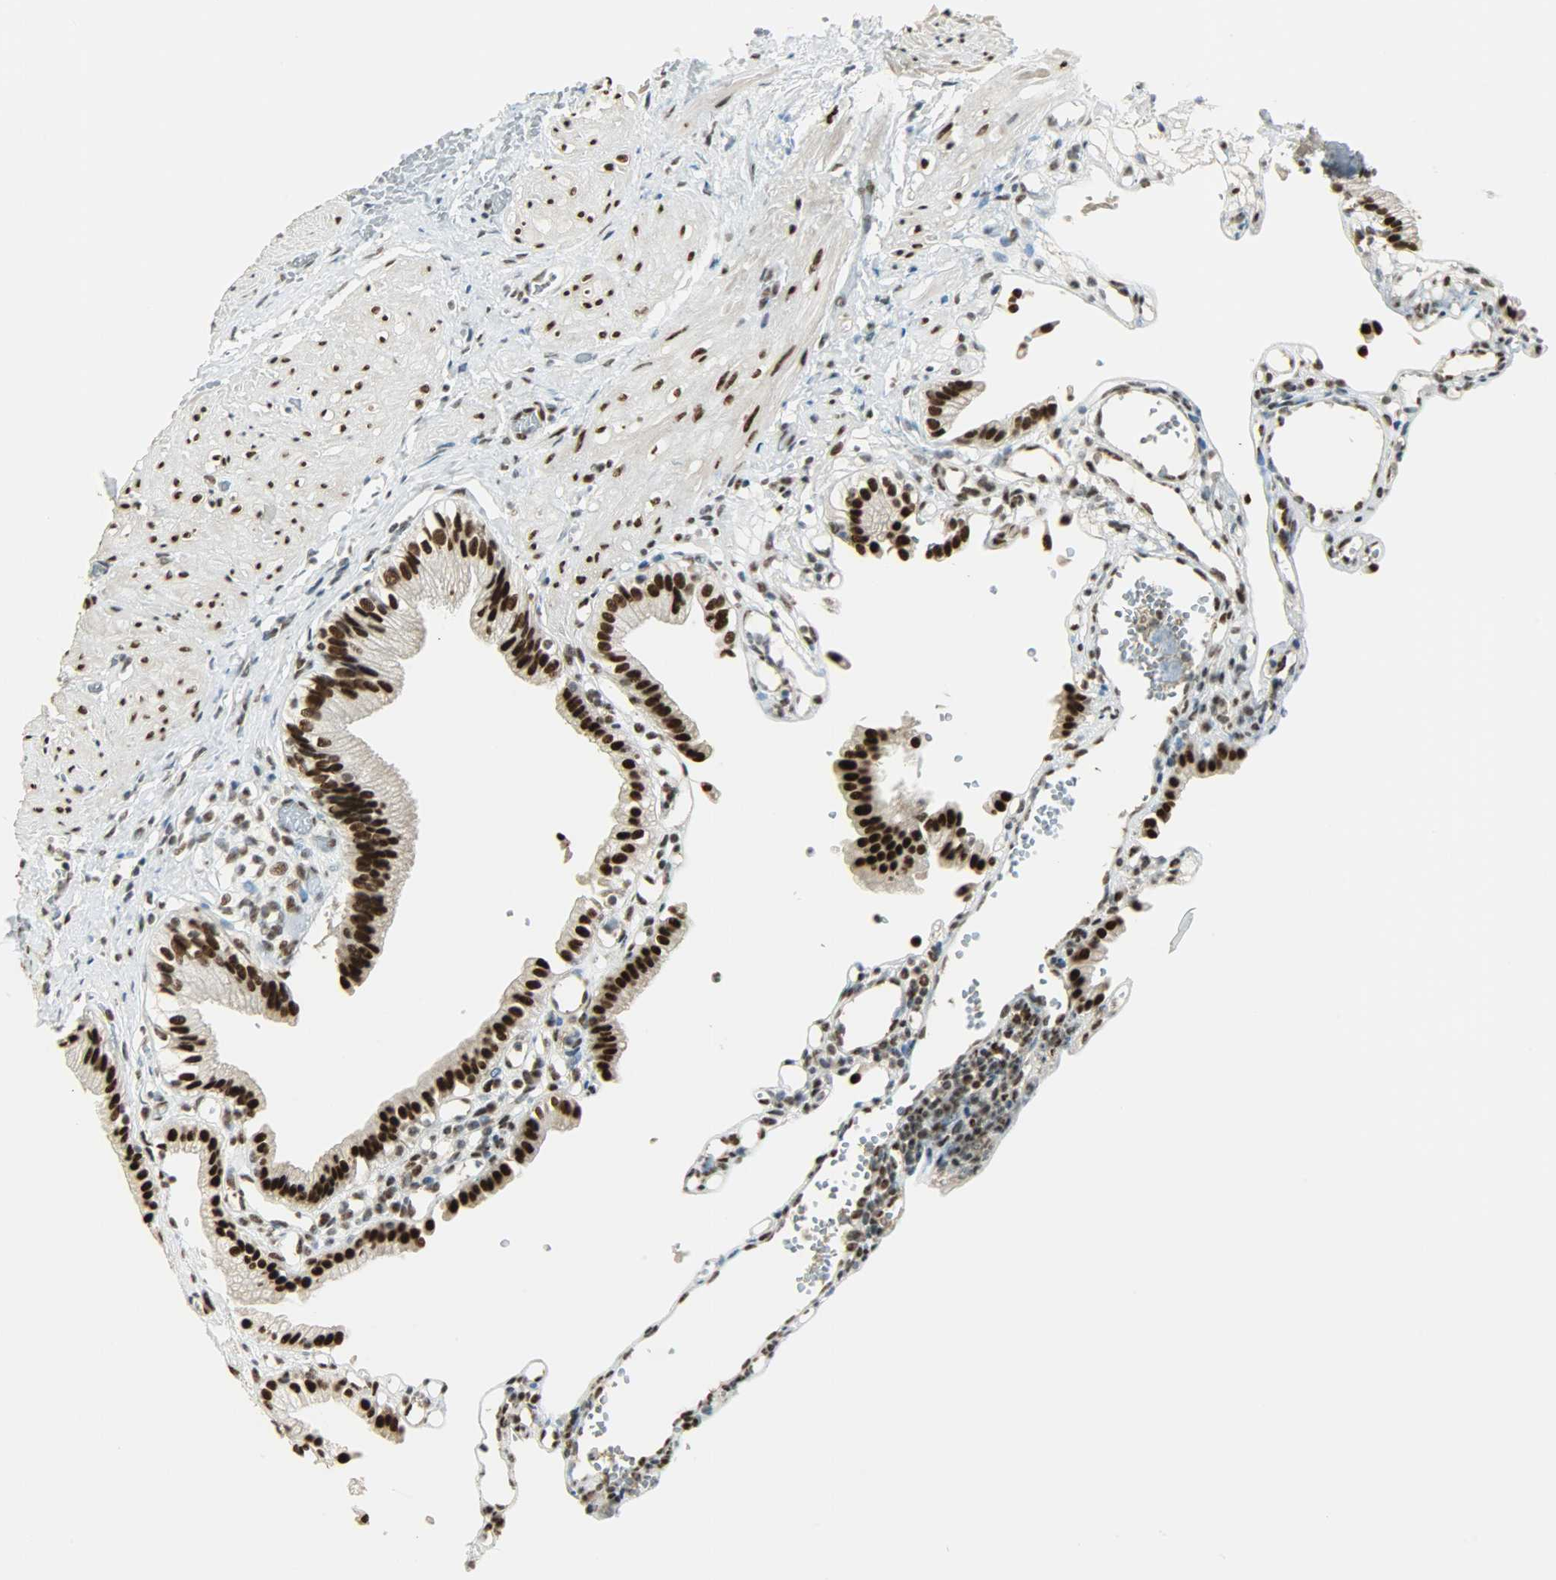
{"staining": {"intensity": "strong", "quantity": ">75%", "location": "nuclear"}, "tissue": "gallbladder", "cell_type": "Glandular cells", "image_type": "normal", "snomed": [{"axis": "morphology", "description": "Normal tissue, NOS"}, {"axis": "topography", "description": "Gallbladder"}], "caption": "This image shows immunohistochemistry (IHC) staining of benign human gallbladder, with high strong nuclear expression in approximately >75% of glandular cells.", "gene": "MYEF2", "patient": {"sex": "male", "age": 65}}